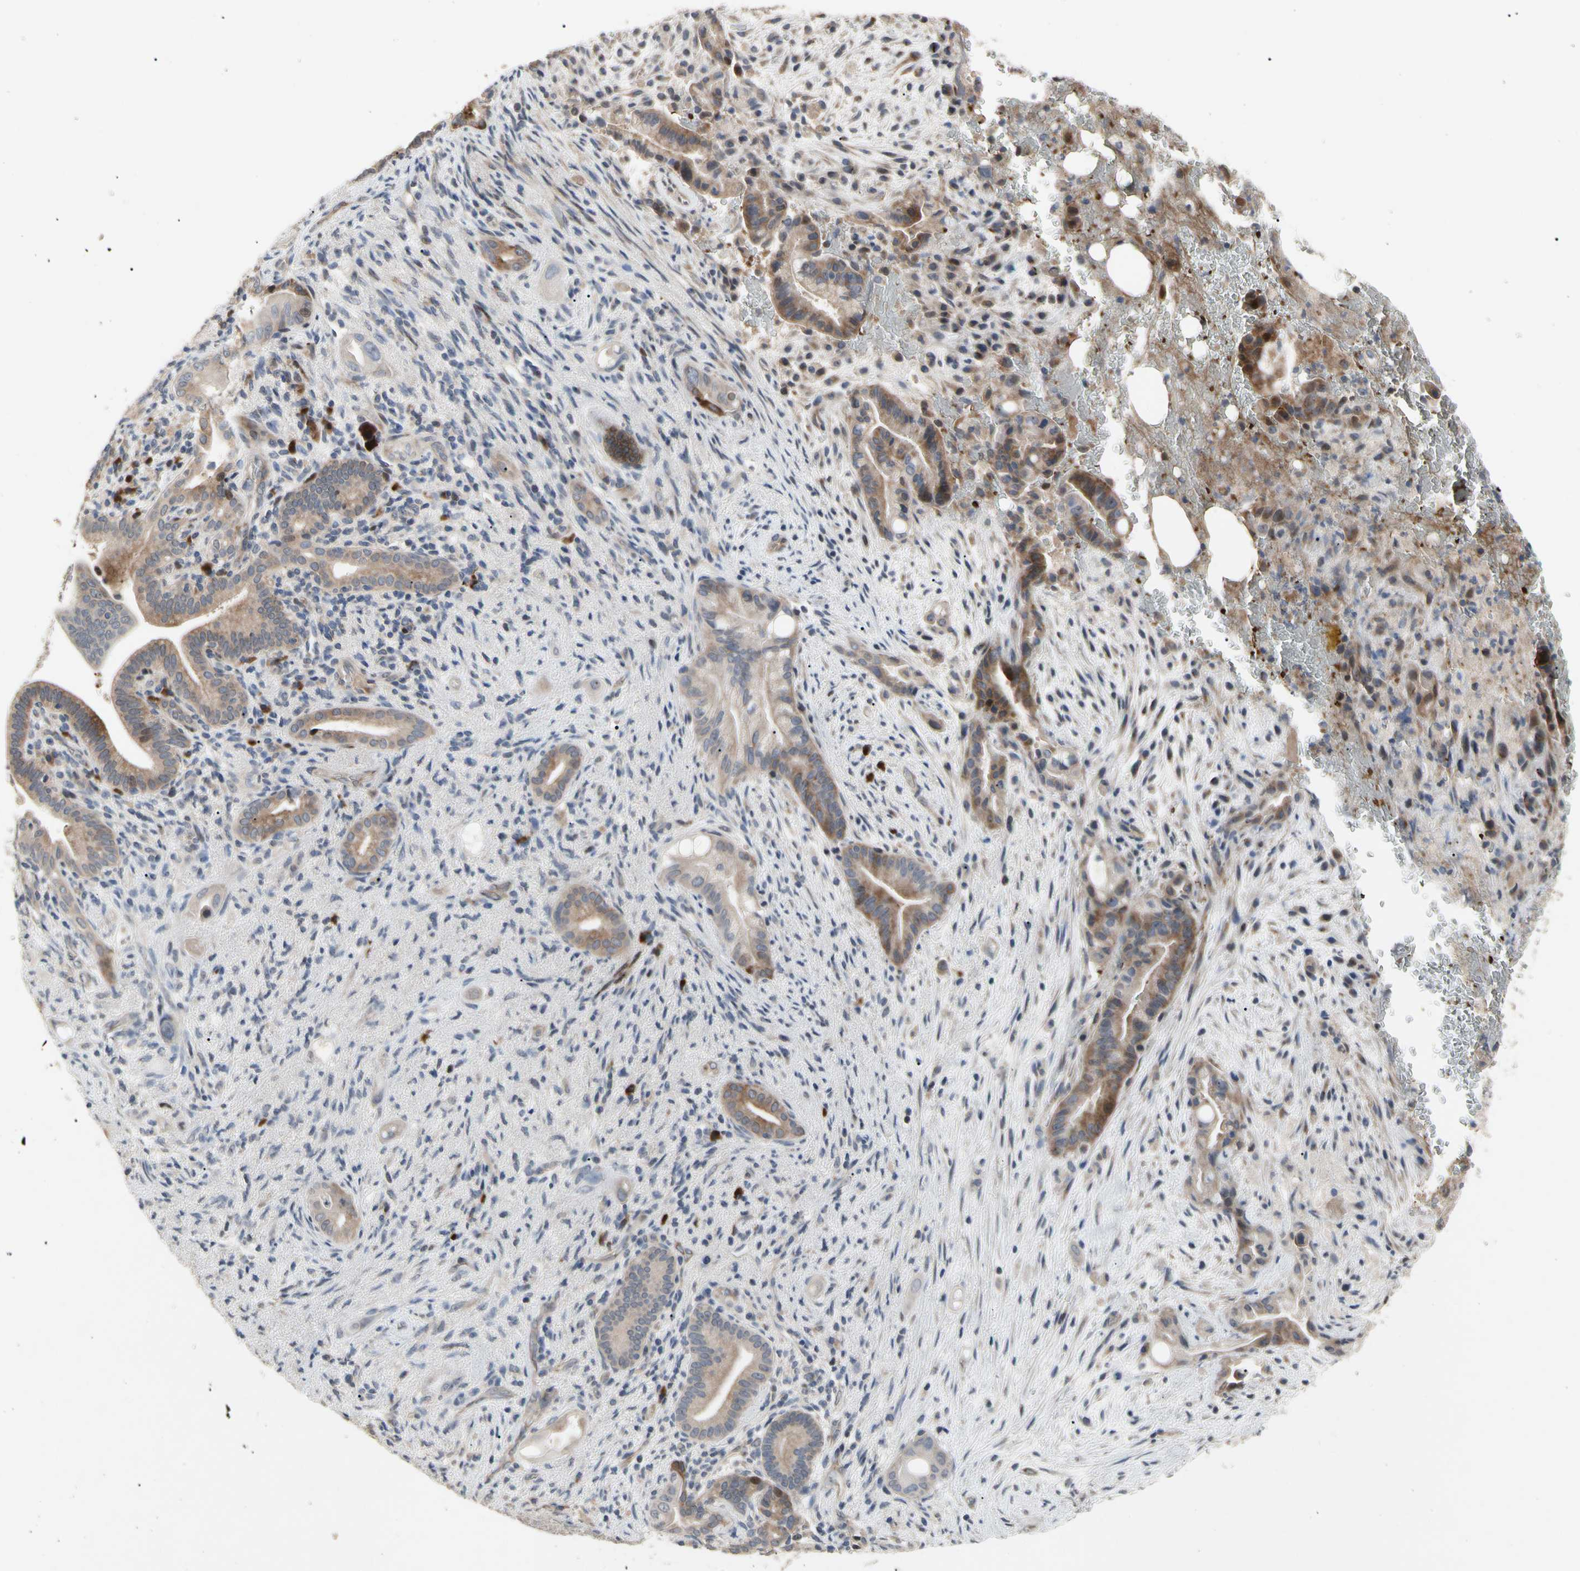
{"staining": {"intensity": "moderate", "quantity": ">75%", "location": "cytoplasmic/membranous"}, "tissue": "liver cancer", "cell_type": "Tumor cells", "image_type": "cancer", "snomed": [{"axis": "morphology", "description": "Cholangiocarcinoma"}, {"axis": "topography", "description": "Liver"}], "caption": "IHC micrograph of human liver cholangiocarcinoma stained for a protein (brown), which exhibits medium levels of moderate cytoplasmic/membranous positivity in approximately >75% of tumor cells.", "gene": "HMGCR", "patient": {"sex": "female", "age": 68}}